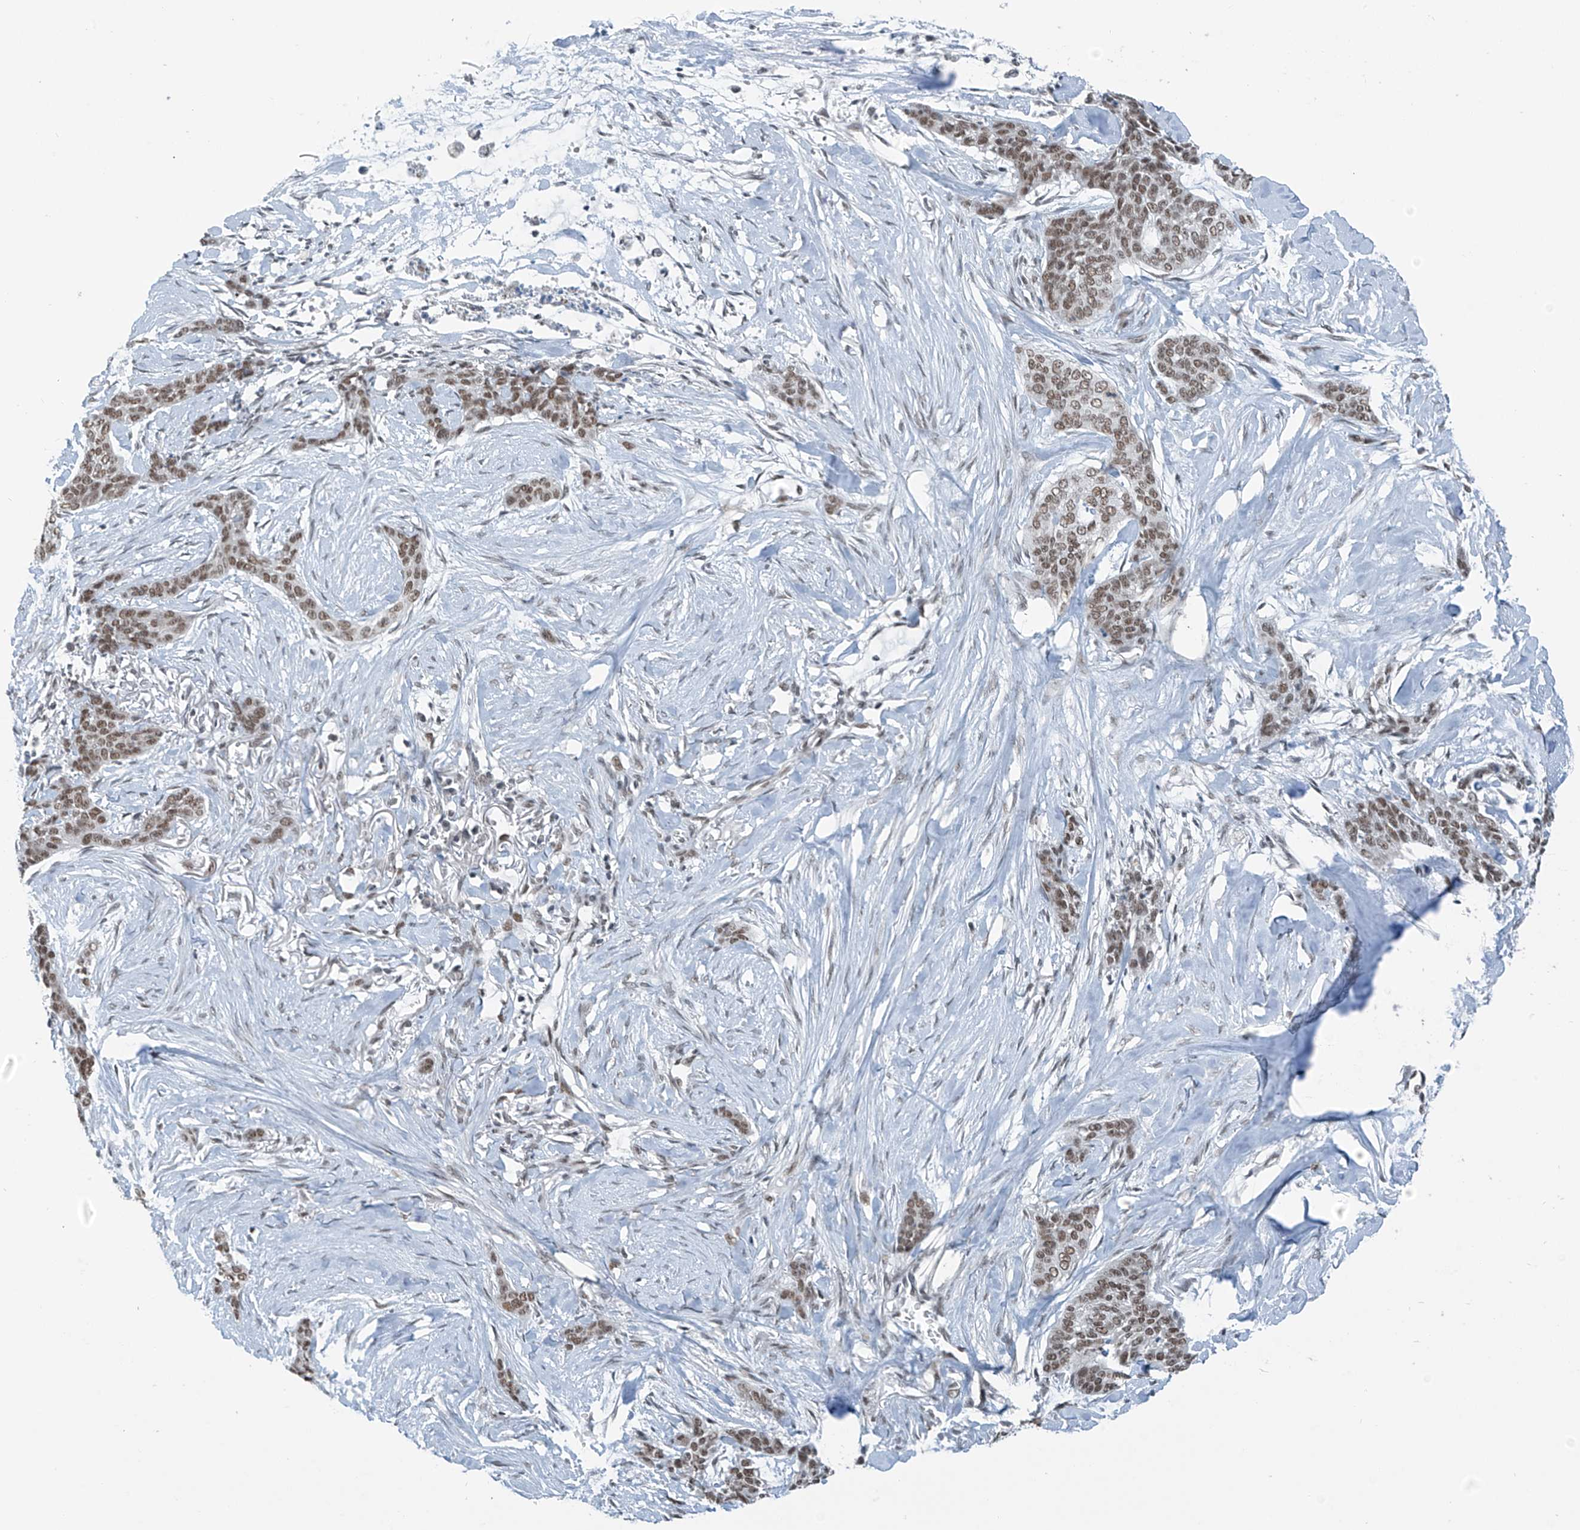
{"staining": {"intensity": "moderate", "quantity": ">75%", "location": "nuclear"}, "tissue": "skin cancer", "cell_type": "Tumor cells", "image_type": "cancer", "snomed": [{"axis": "morphology", "description": "Basal cell carcinoma"}, {"axis": "topography", "description": "Skin"}], "caption": "About >75% of tumor cells in skin cancer (basal cell carcinoma) demonstrate moderate nuclear protein staining as visualized by brown immunohistochemical staining.", "gene": "WRNIP1", "patient": {"sex": "female", "age": 64}}